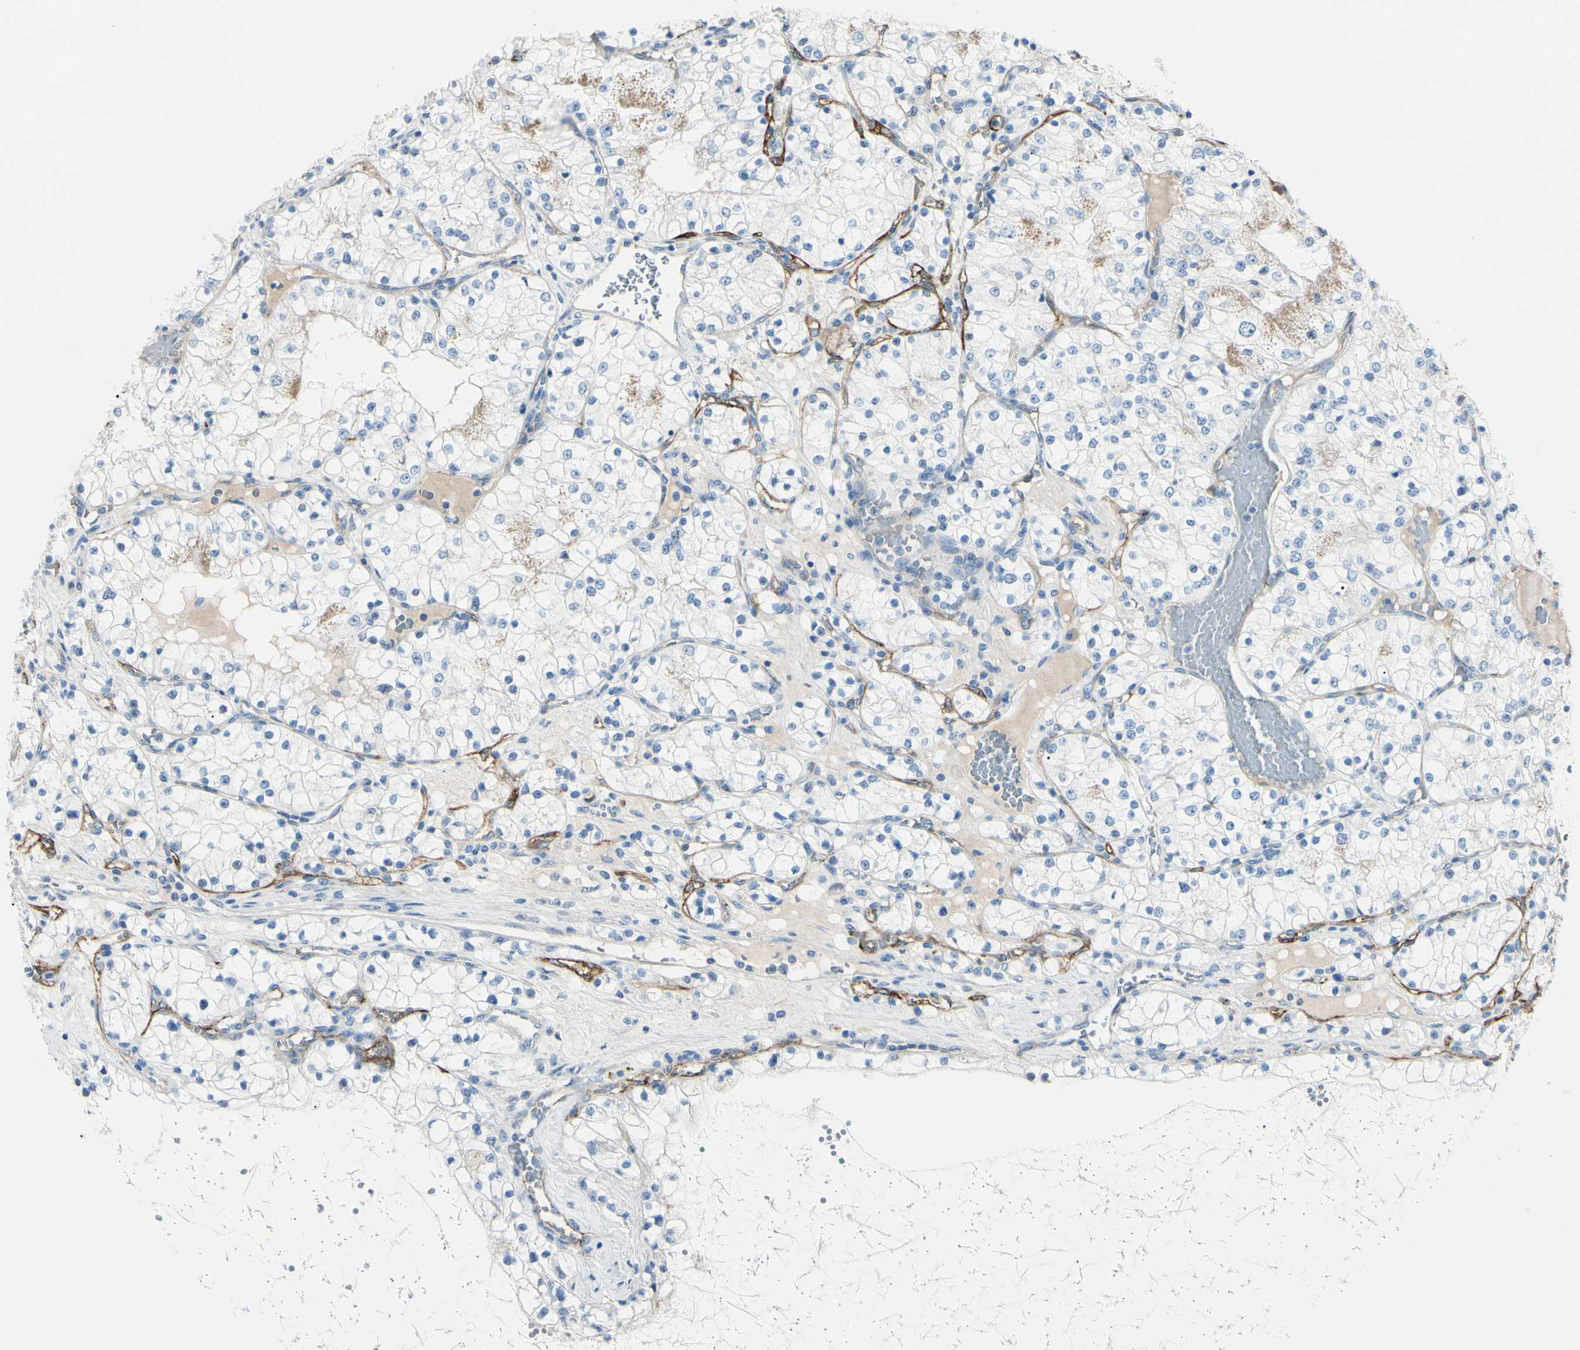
{"staining": {"intensity": "negative", "quantity": "none", "location": "none"}, "tissue": "renal cancer", "cell_type": "Tumor cells", "image_type": "cancer", "snomed": [{"axis": "morphology", "description": "Adenocarcinoma, NOS"}, {"axis": "topography", "description": "Kidney"}], "caption": "Tumor cells show no significant protein staining in renal cancer (adenocarcinoma).", "gene": "FOLH1", "patient": {"sex": "male", "age": 68}}